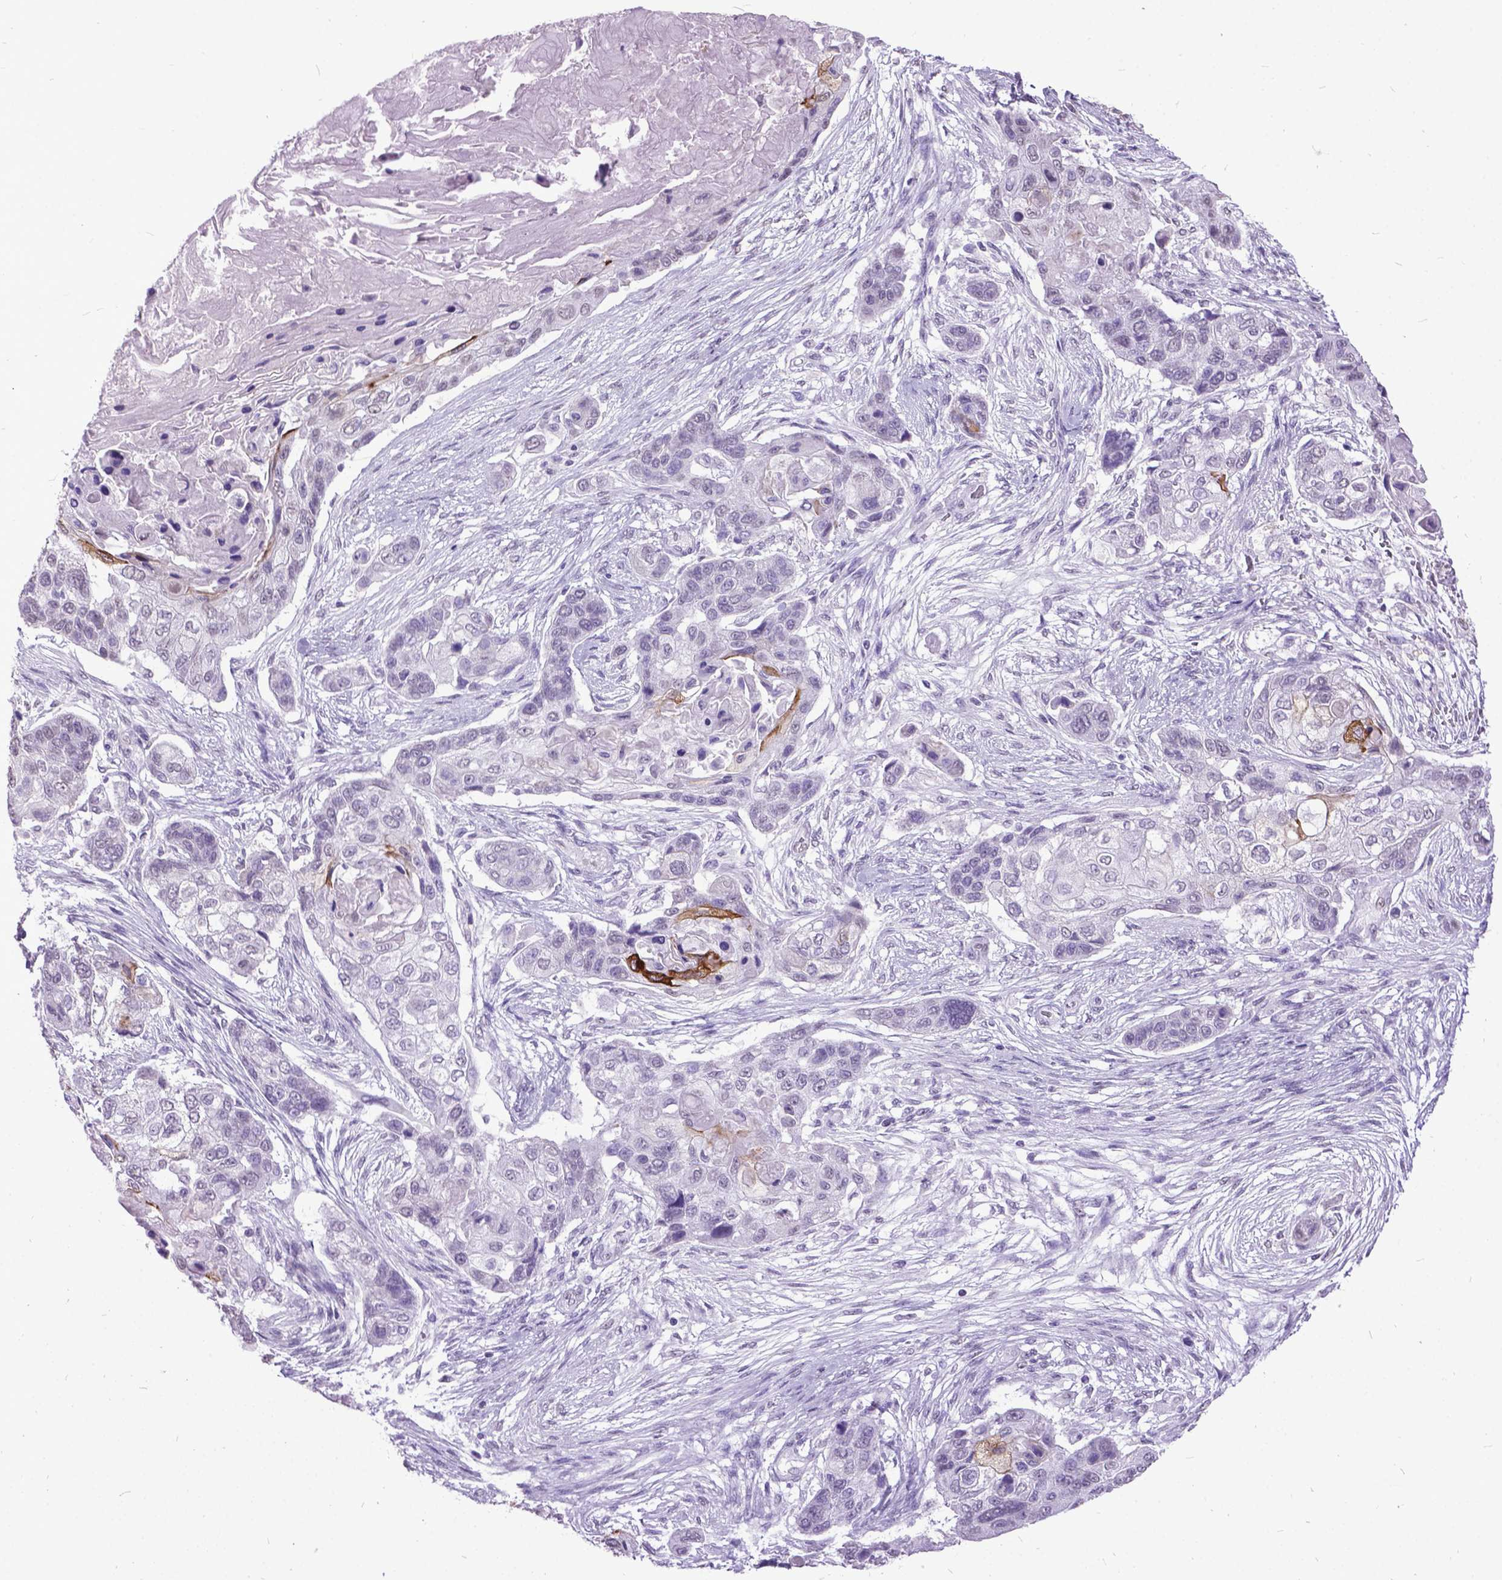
{"staining": {"intensity": "negative", "quantity": "none", "location": "none"}, "tissue": "lung cancer", "cell_type": "Tumor cells", "image_type": "cancer", "snomed": [{"axis": "morphology", "description": "Squamous cell carcinoma, NOS"}, {"axis": "topography", "description": "Lung"}], "caption": "Immunohistochemical staining of lung cancer shows no significant expression in tumor cells.", "gene": "MARCHF10", "patient": {"sex": "male", "age": 69}}